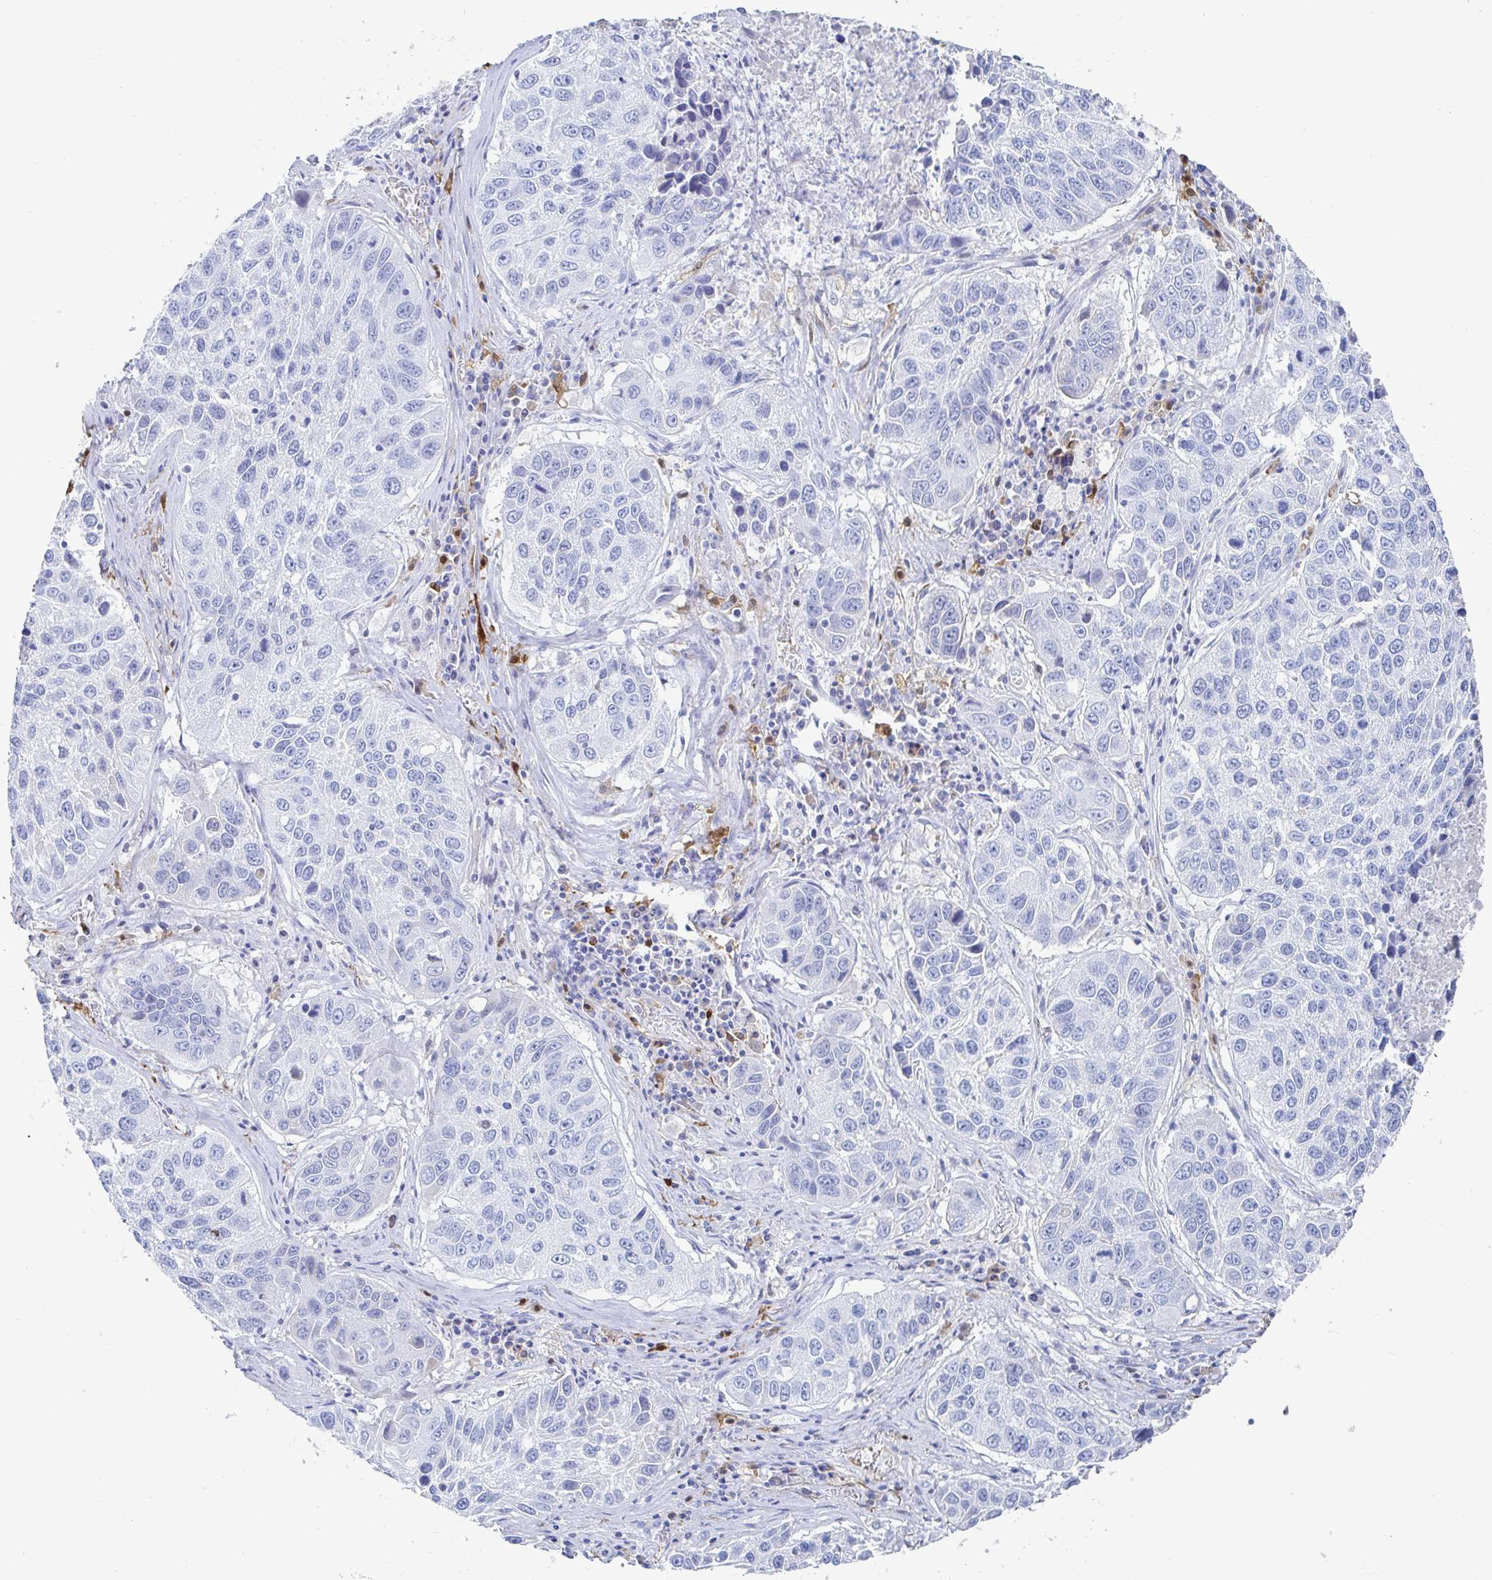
{"staining": {"intensity": "negative", "quantity": "none", "location": "none"}, "tissue": "lung cancer", "cell_type": "Tumor cells", "image_type": "cancer", "snomed": [{"axis": "morphology", "description": "Squamous cell carcinoma, NOS"}, {"axis": "topography", "description": "Lung"}], "caption": "Lung cancer was stained to show a protein in brown. There is no significant expression in tumor cells.", "gene": "OR2A4", "patient": {"sex": "female", "age": 61}}